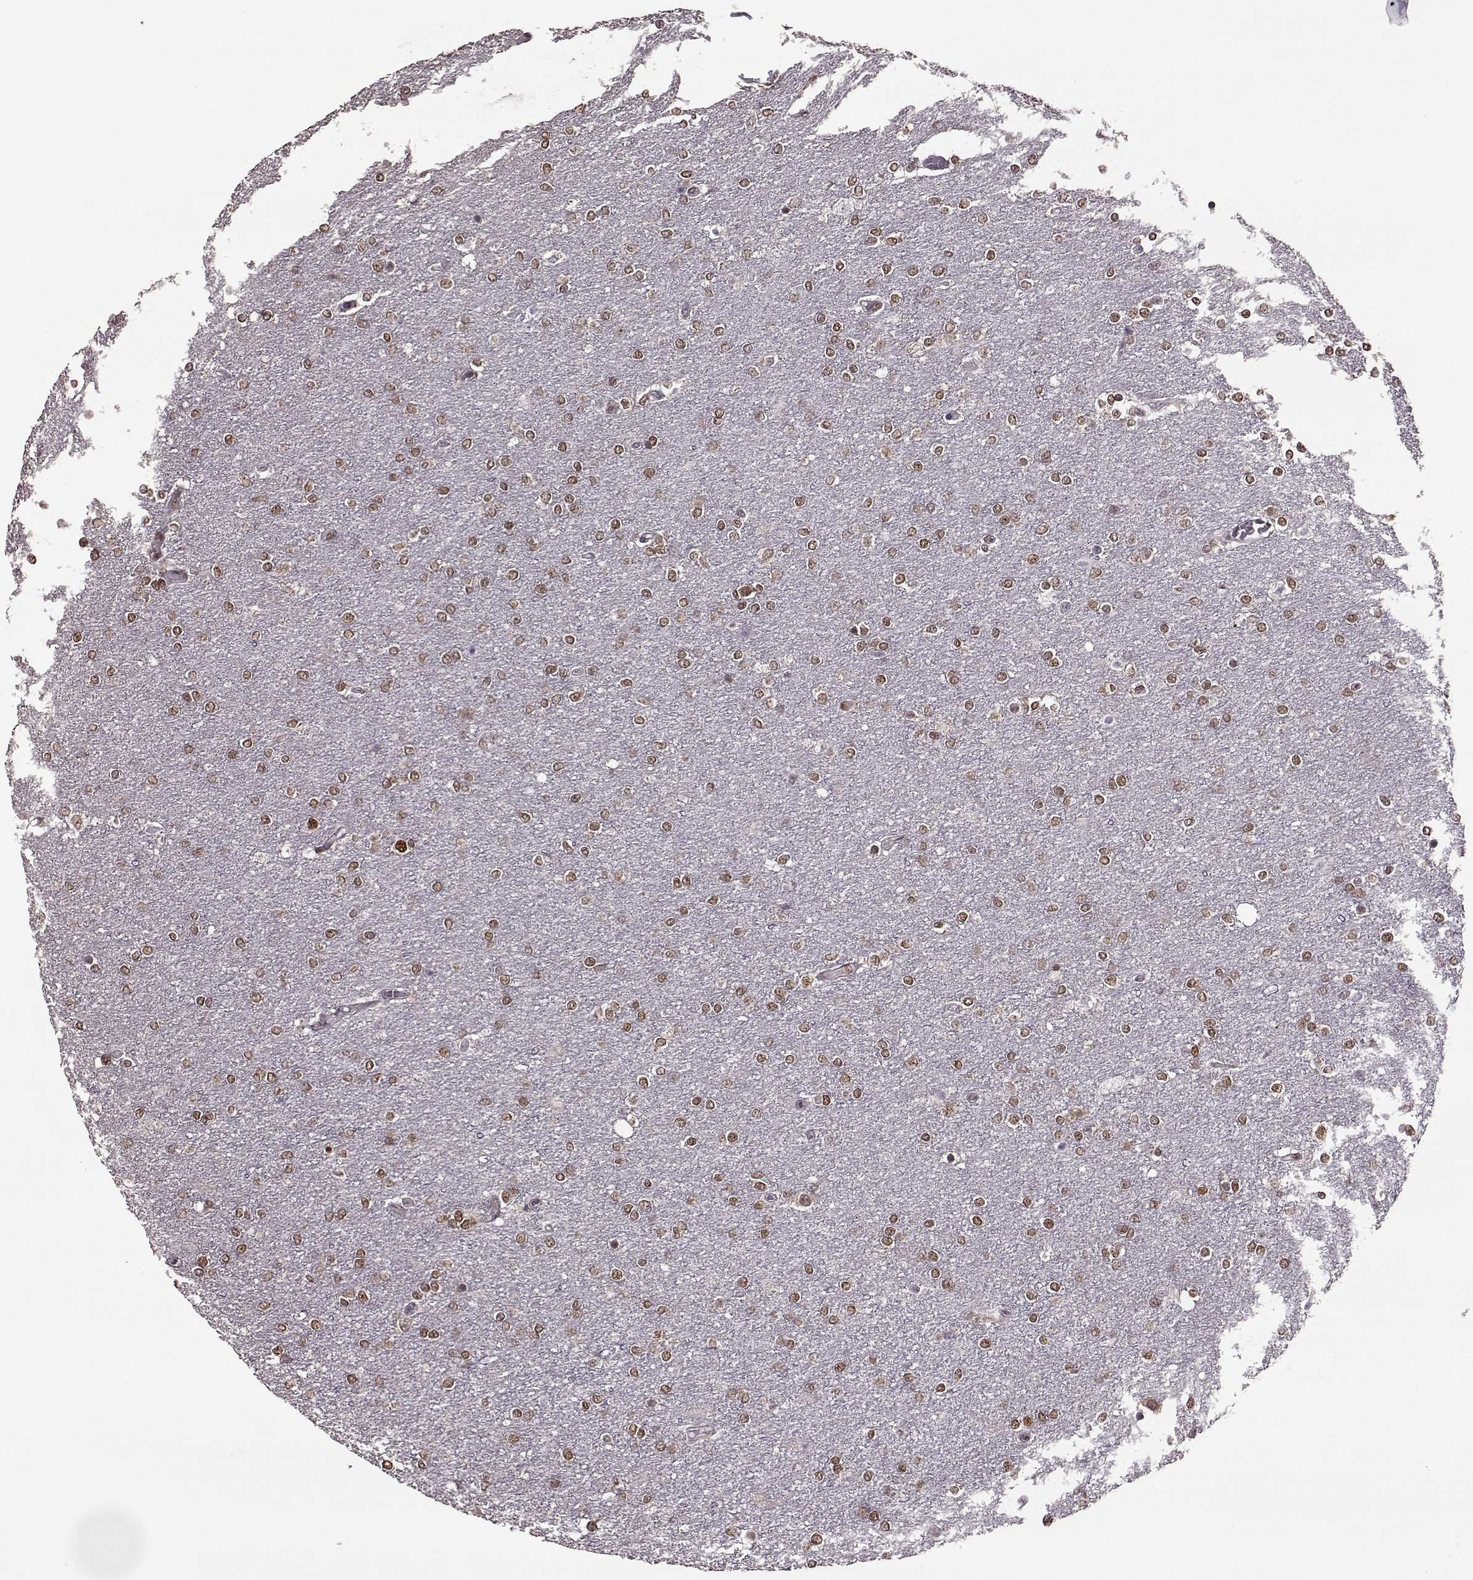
{"staining": {"intensity": "moderate", "quantity": ">75%", "location": "nuclear"}, "tissue": "glioma", "cell_type": "Tumor cells", "image_type": "cancer", "snomed": [{"axis": "morphology", "description": "Glioma, malignant, High grade"}, {"axis": "topography", "description": "Brain"}], "caption": "Protein analysis of glioma tissue exhibits moderate nuclear positivity in approximately >75% of tumor cells.", "gene": "FTO", "patient": {"sex": "female", "age": 61}}